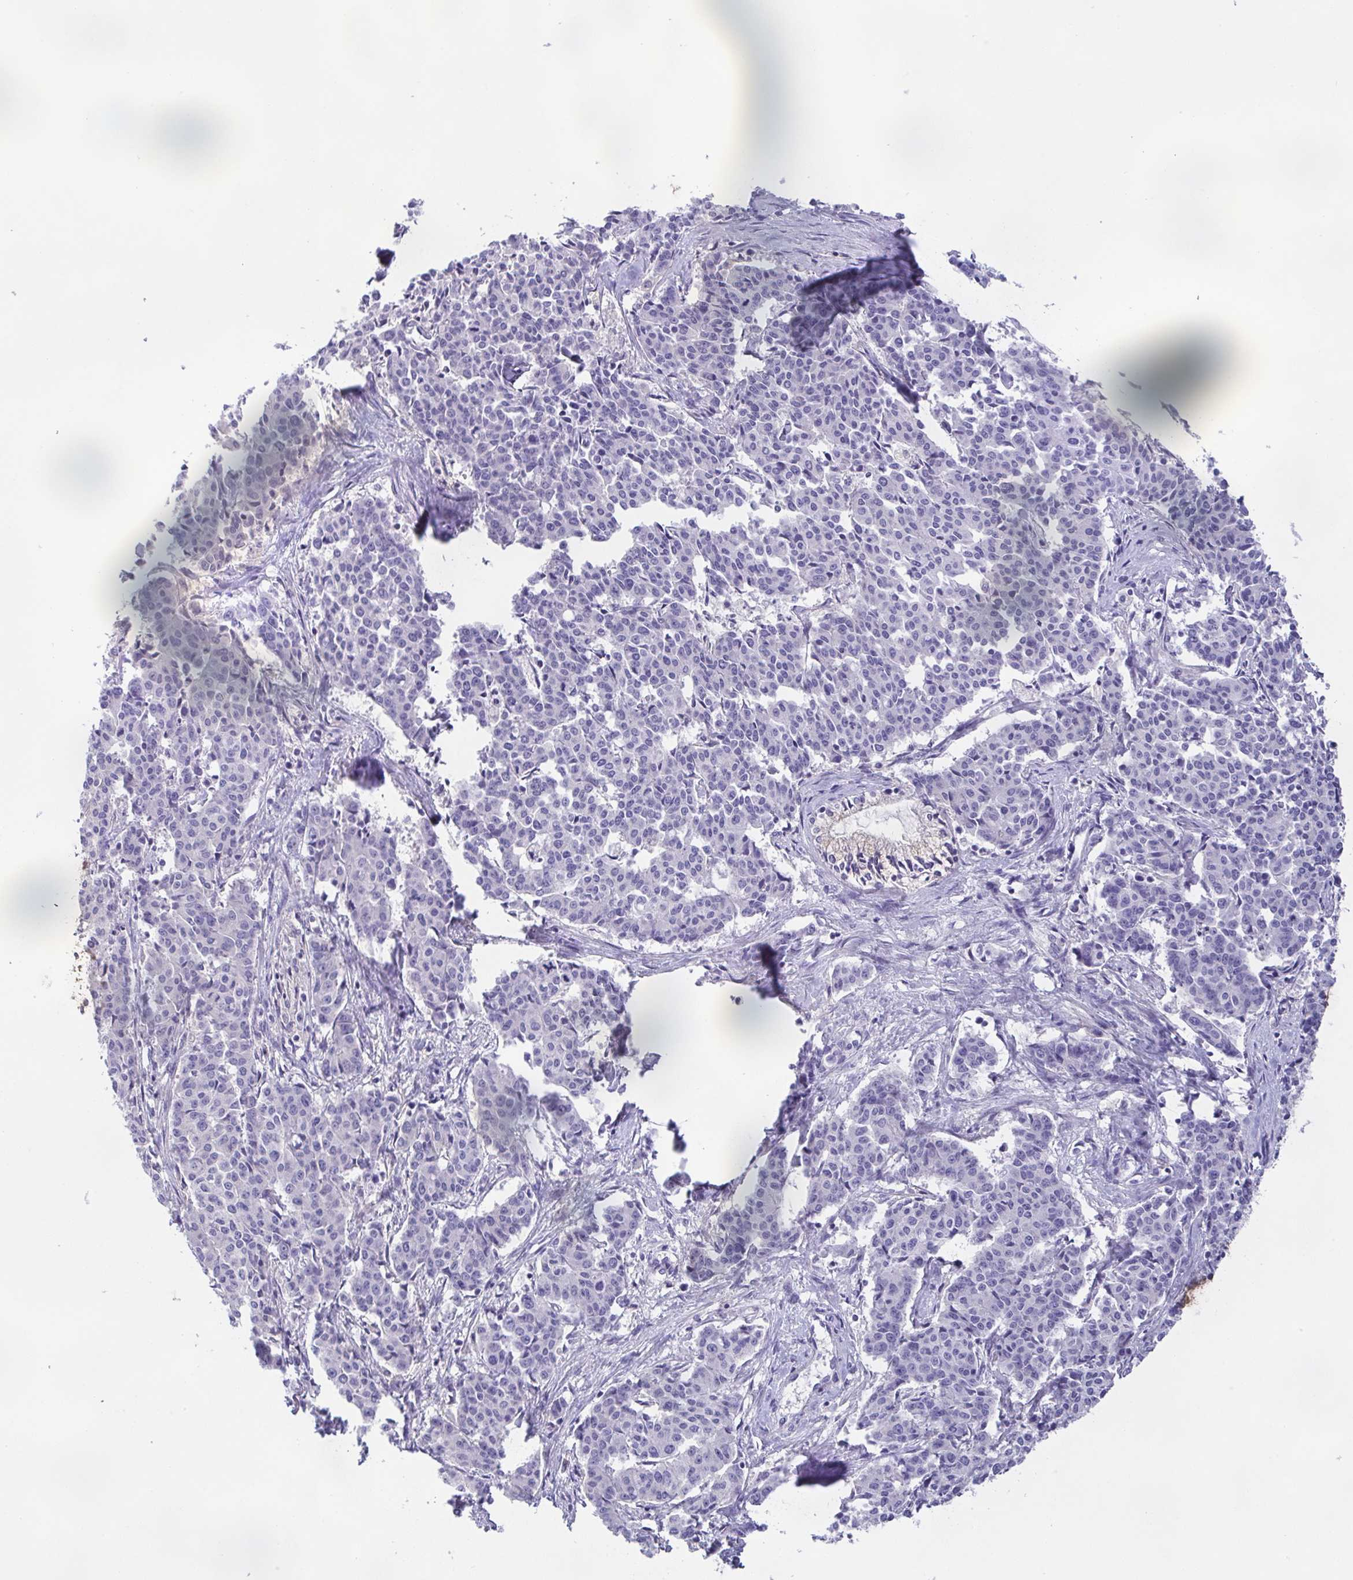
{"staining": {"intensity": "negative", "quantity": "none", "location": "none"}, "tissue": "cervical cancer", "cell_type": "Tumor cells", "image_type": "cancer", "snomed": [{"axis": "morphology", "description": "Squamous cell carcinoma, NOS"}, {"axis": "topography", "description": "Cervix"}], "caption": "Tumor cells show no significant protein positivity in cervical cancer (squamous cell carcinoma). Brightfield microscopy of immunohistochemistry (IHC) stained with DAB (brown) and hematoxylin (blue), captured at high magnification.", "gene": "PKDREJ", "patient": {"sex": "female", "age": 28}}